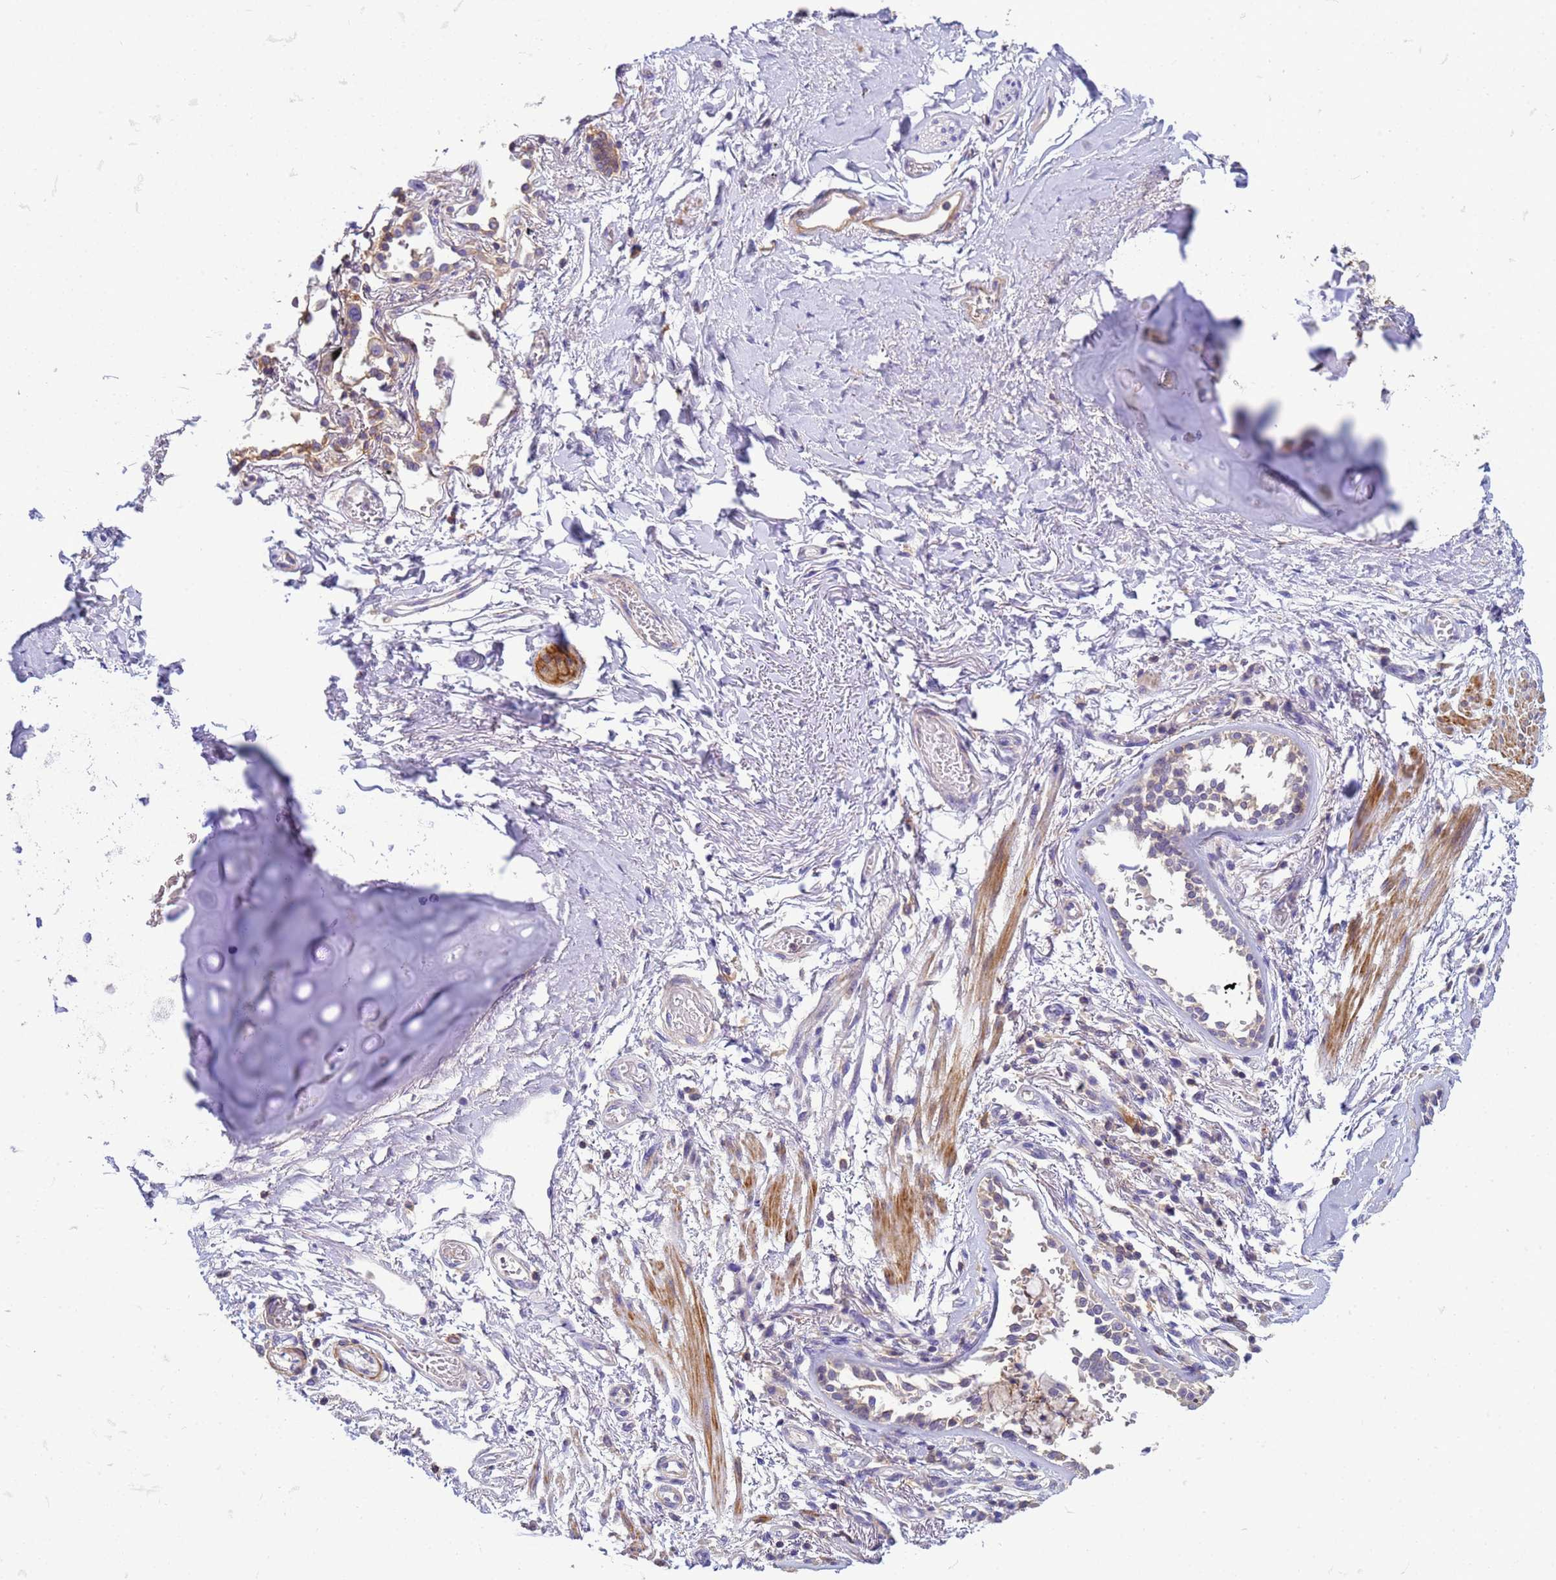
{"staining": {"intensity": "negative", "quantity": "none", "location": "none"}, "tissue": "adipose tissue", "cell_type": "Adipocytes", "image_type": "normal", "snomed": [{"axis": "morphology", "description": "Normal tissue, NOS"}, {"axis": "topography", "description": "Cartilage tissue"}], "caption": "This is an immunohistochemistry (IHC) photomicrograph of unremarkable adipose tissue. There is no expression in adipocytes.", "gene": "KLHL13", "patient": {"sex": "male", "age": 73}}